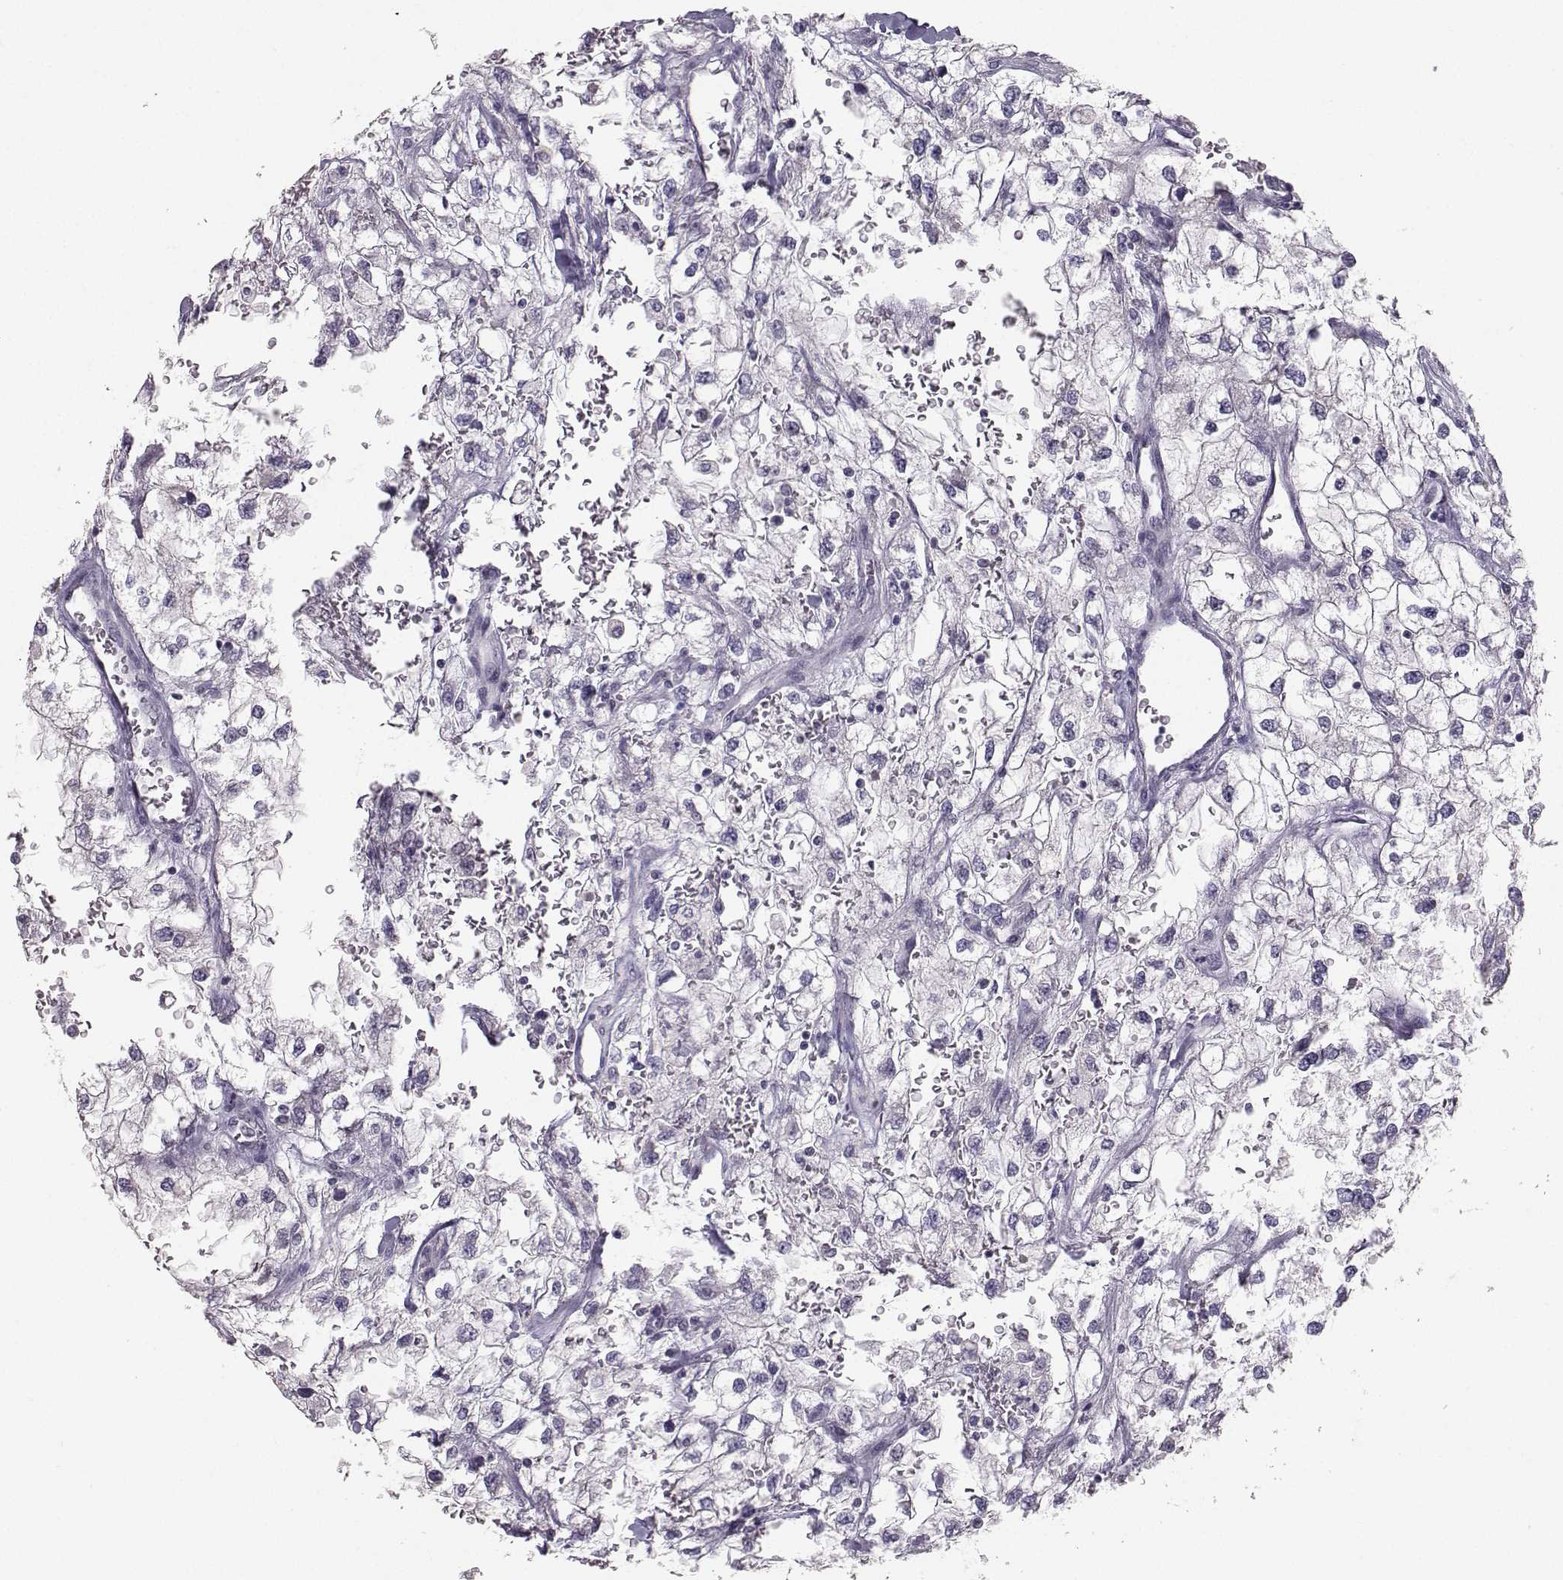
{"staining": {"intensity": "negative", "quantity": "none", "location": "none"}, "tissue": "renal cancer", "cell_type": "Tumor cells", "image_type": "cancer", "snomed": [{"axis": "morphology", "description": "Adenocarcinoma, NOS"}, {"axis": "topography", "description": "Kidney"}], "caption": "Human adenocarcinoma (renal) stained for a protein using immunohistochemistry (IHC) reveals no staining in tumor cells.", "gene": "PKP2", "patient": {"sex": "male", "age": 59}}